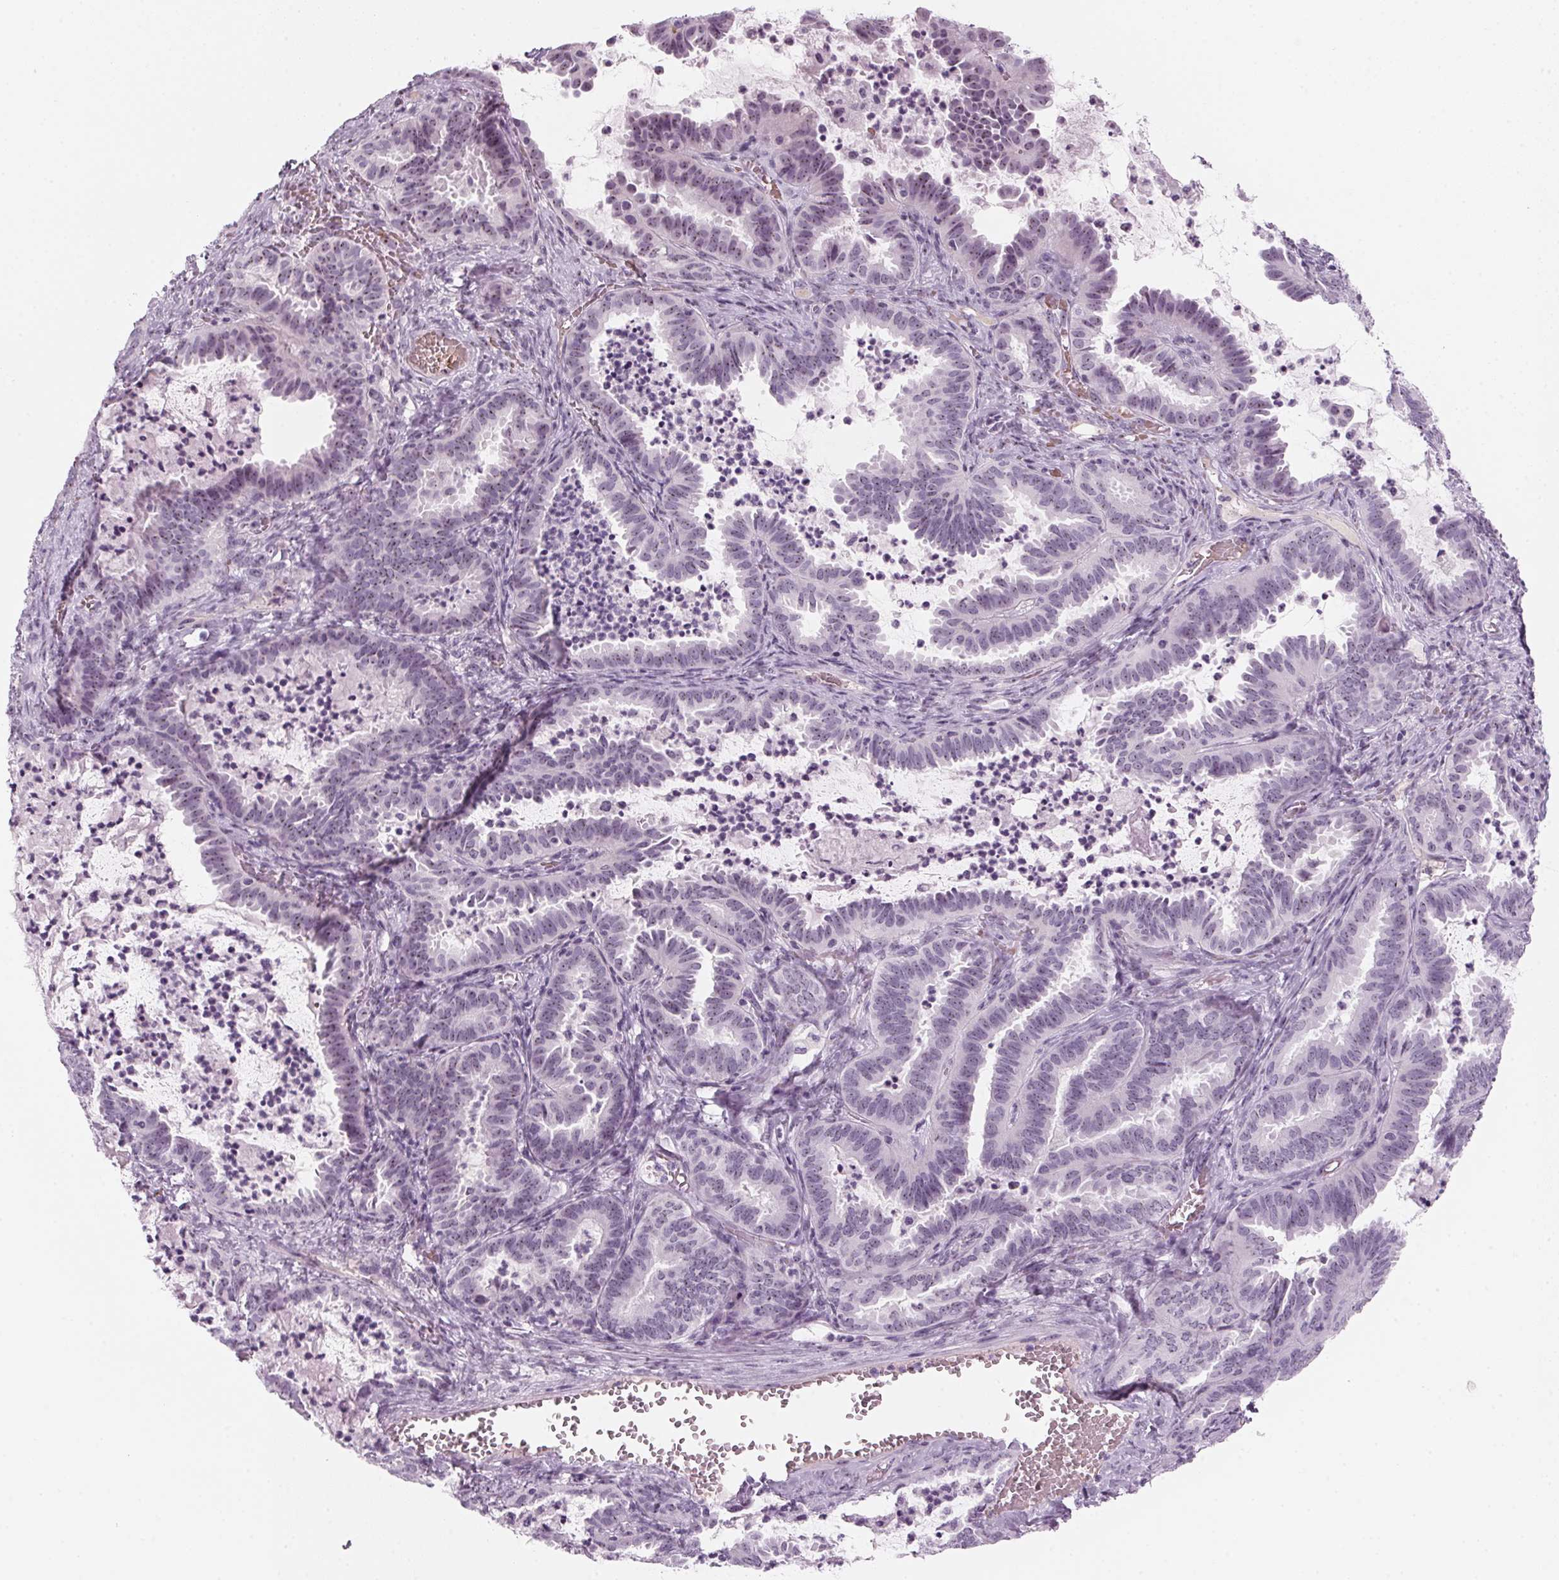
{"staining": {"intensity": "negative", "quantity": "none", "location": "none"}, "tissue": "ovarian cancer", "cell_type": "Tumor cells", "image_type": "cancer", "snomed": [{"axis": "morphology", "description": "Carcinoma, endometroid"}, {"axis": "topography", "description": "Ovary"}], "caption": "Immunohistochemistry of ovarian endometroid carcinoma reveals no staining in tumor cells. The staining was performed using DAB (3,3'-diaminobenzidine) to visualize the protein expression in brown, while the nuclei were stained in blue with hematoxylin (Magnification: 20x).", "gene": "DNTTIP2", "patient": {"sex": "female", "age": 70}}